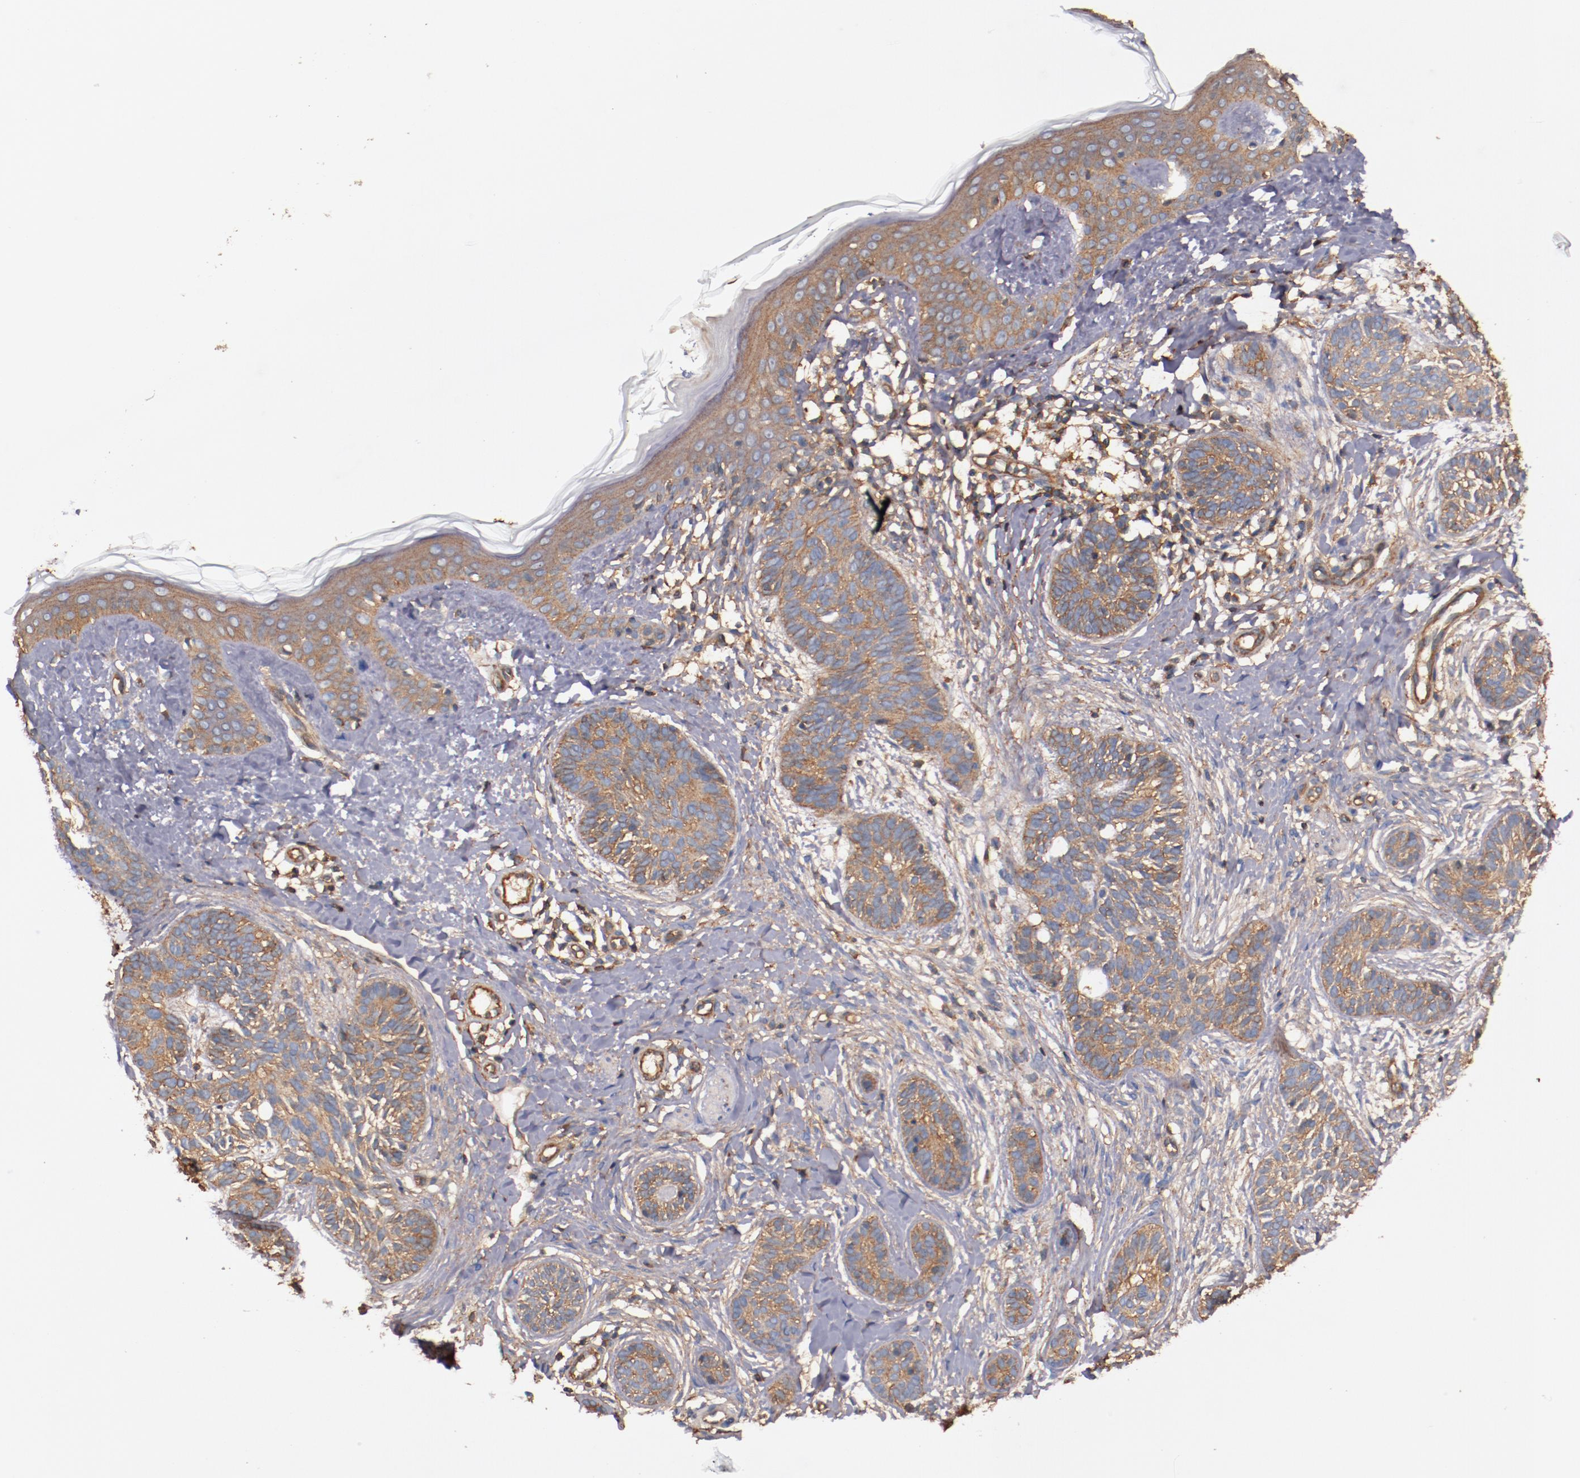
{"staining": {"intensity": "strong", "quantity": ">75%", "location": "cytoplasmic/membranous"}, "tissue": "skin cancer", "cell_type": "Tumor cells", "image_type": "cancer", "snomed": [{"axis": "morphology", "description": "Normal tissue, NOS"}, {"axis": "morphology", "description": "Basal cell carcinoma"}, {"axis": "topography", "description": "Skin"}], "caption": "Strong cytoplasmic/membranous staining for a protein is identified in about >75% of tumor cells of skin cancer using IHC.", "gene": "TMOD3", "patient": {"sex": "male", "age": 63}}